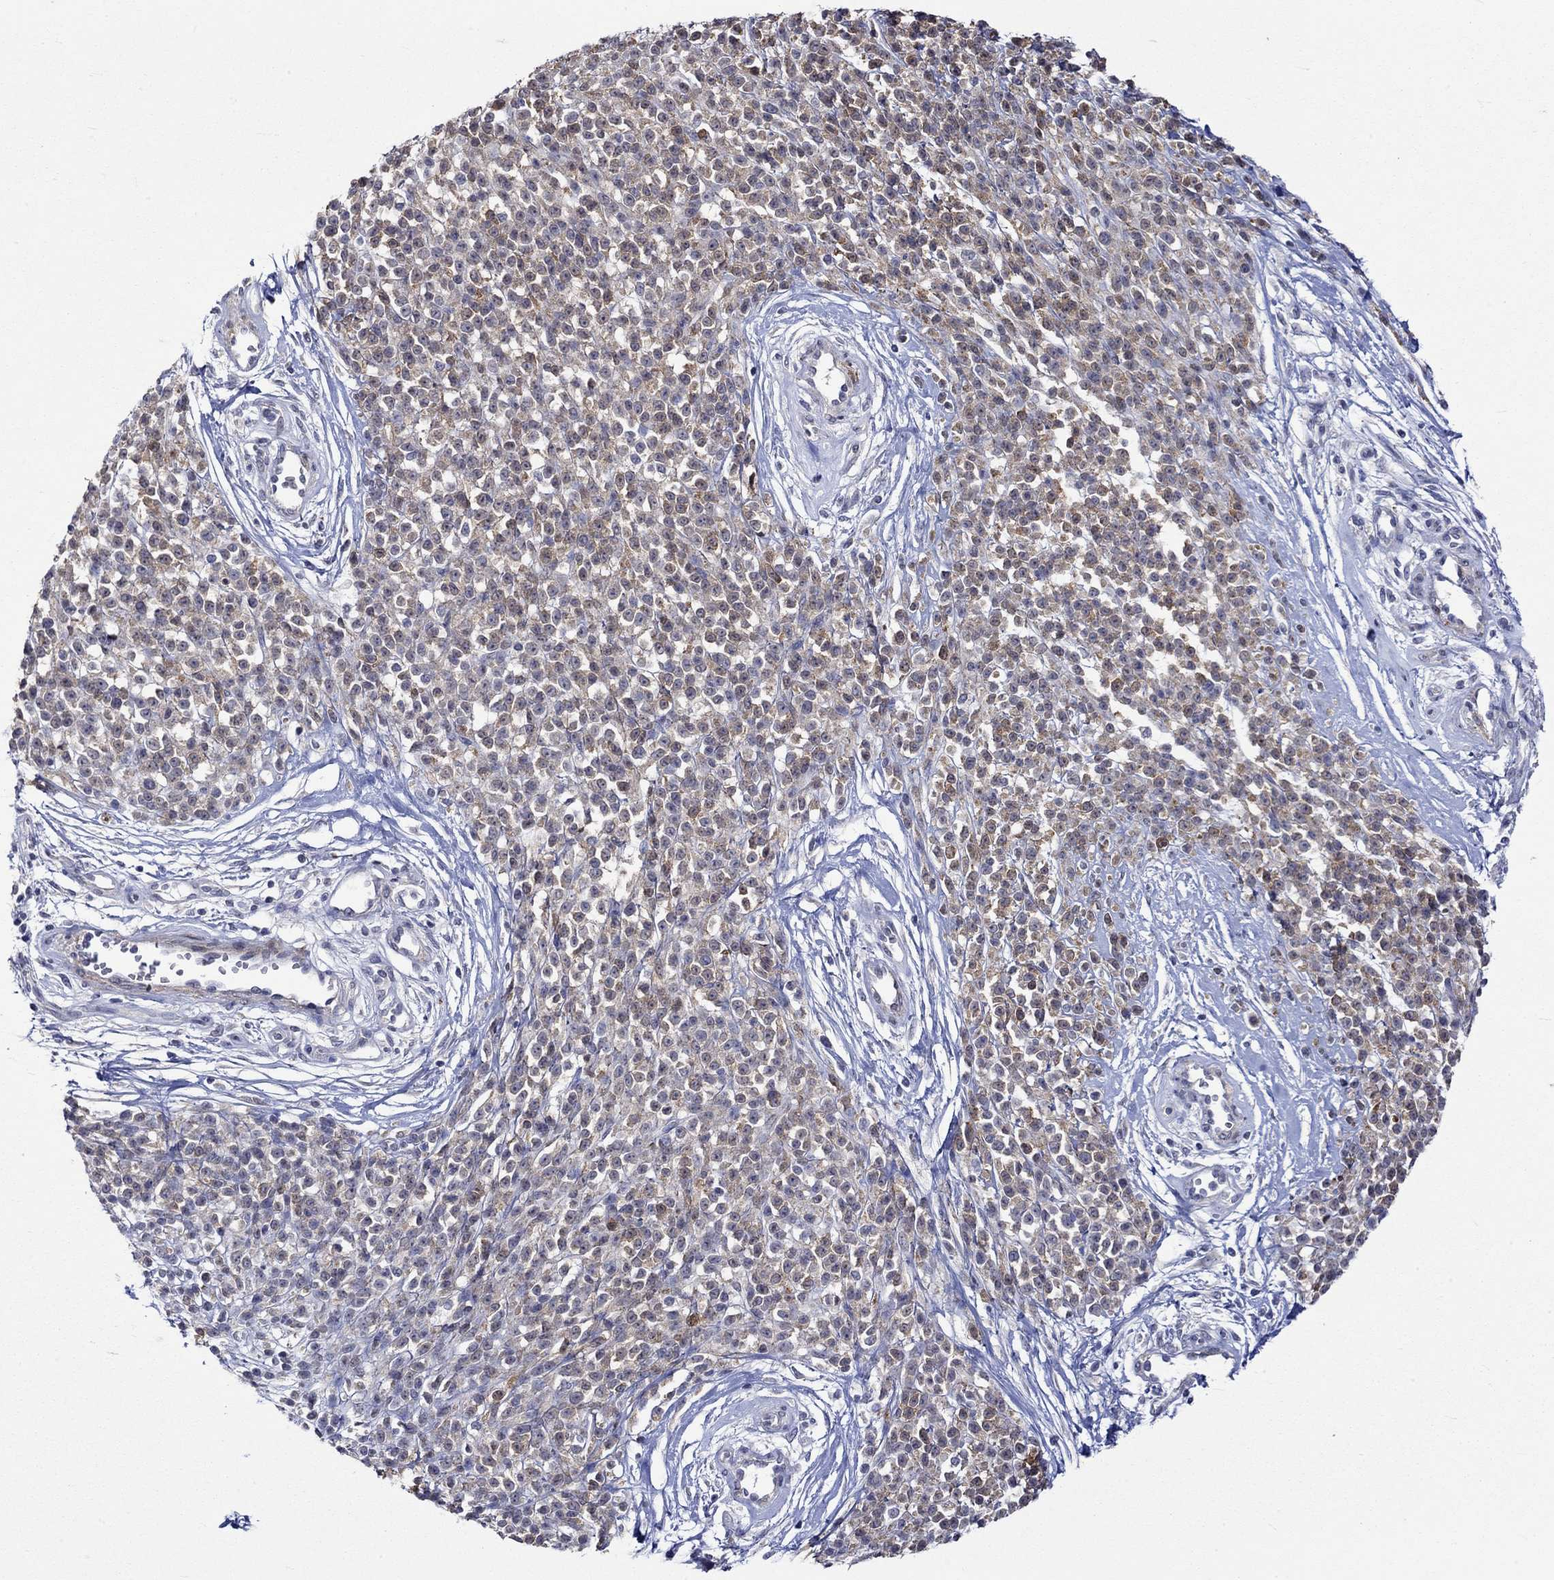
{"staining": {"intensity": "weak", "quantity": "25%-75%", "location": "cytoplasmic/membranous"}, "tissue": "melanoma", "cell_type": "Tumor cells", "image_type": "cancer", "snomed": [{"axis": "morphology", "description": "Malignant melanoma, NOS"}, {"axis": "topography", "description": "Skin"}, {"axis": "topography", "description": "Skin of trunk"}], "caption": "The immunohistochemical stain shows weak cytoplasmic/membranous positivity in tumor cells of malignant melanoma tissue. (DAB (3,3'-diaminobenzidine) IHC, brown staining for protein, blue staining for nuclei).", "gene": "CRYAB", "patient": {"sex": "male", "age": 74}}